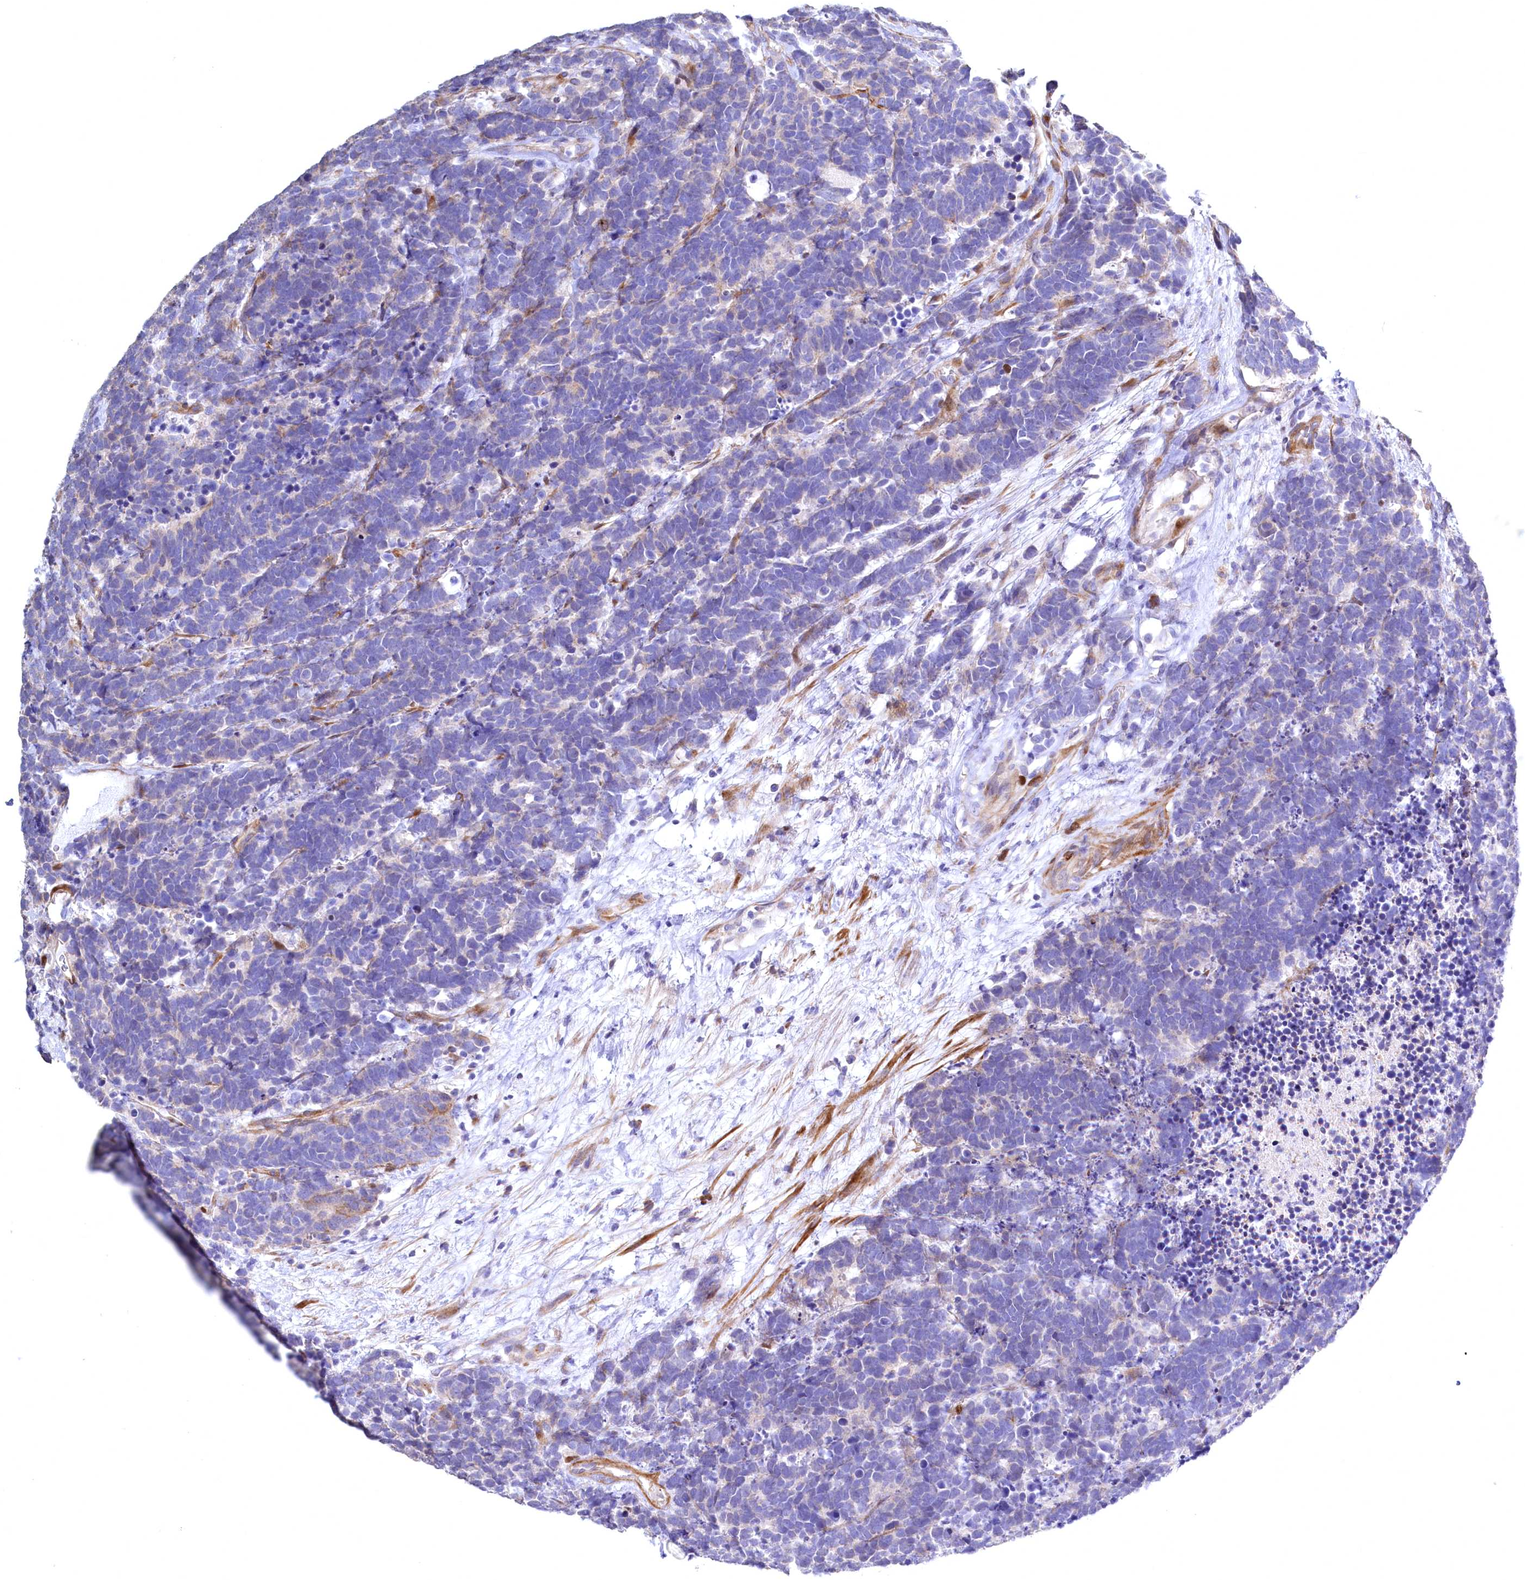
{"staining": {"intensity": "negative", "quantity": "none", "location": "none"}, "tissue": "carcinoid", "cell_type": "Tumor cells", "image_type": "cancer", "snomed": [{"axis": "morphology", "description": "Carcinoma, NOS"}, {"axis": "morphology", "description": "Carcinoid, malignant, NOS"}, {"axis": "topography", "description": "Urinary bladder"}], "caption": "Human carcinoma stained for a protein using immunohistochemistry (IHC) displays no staining in tumor cells.", "gene": "WNT8A", "patient": {"sex": "male", "age": 57}}